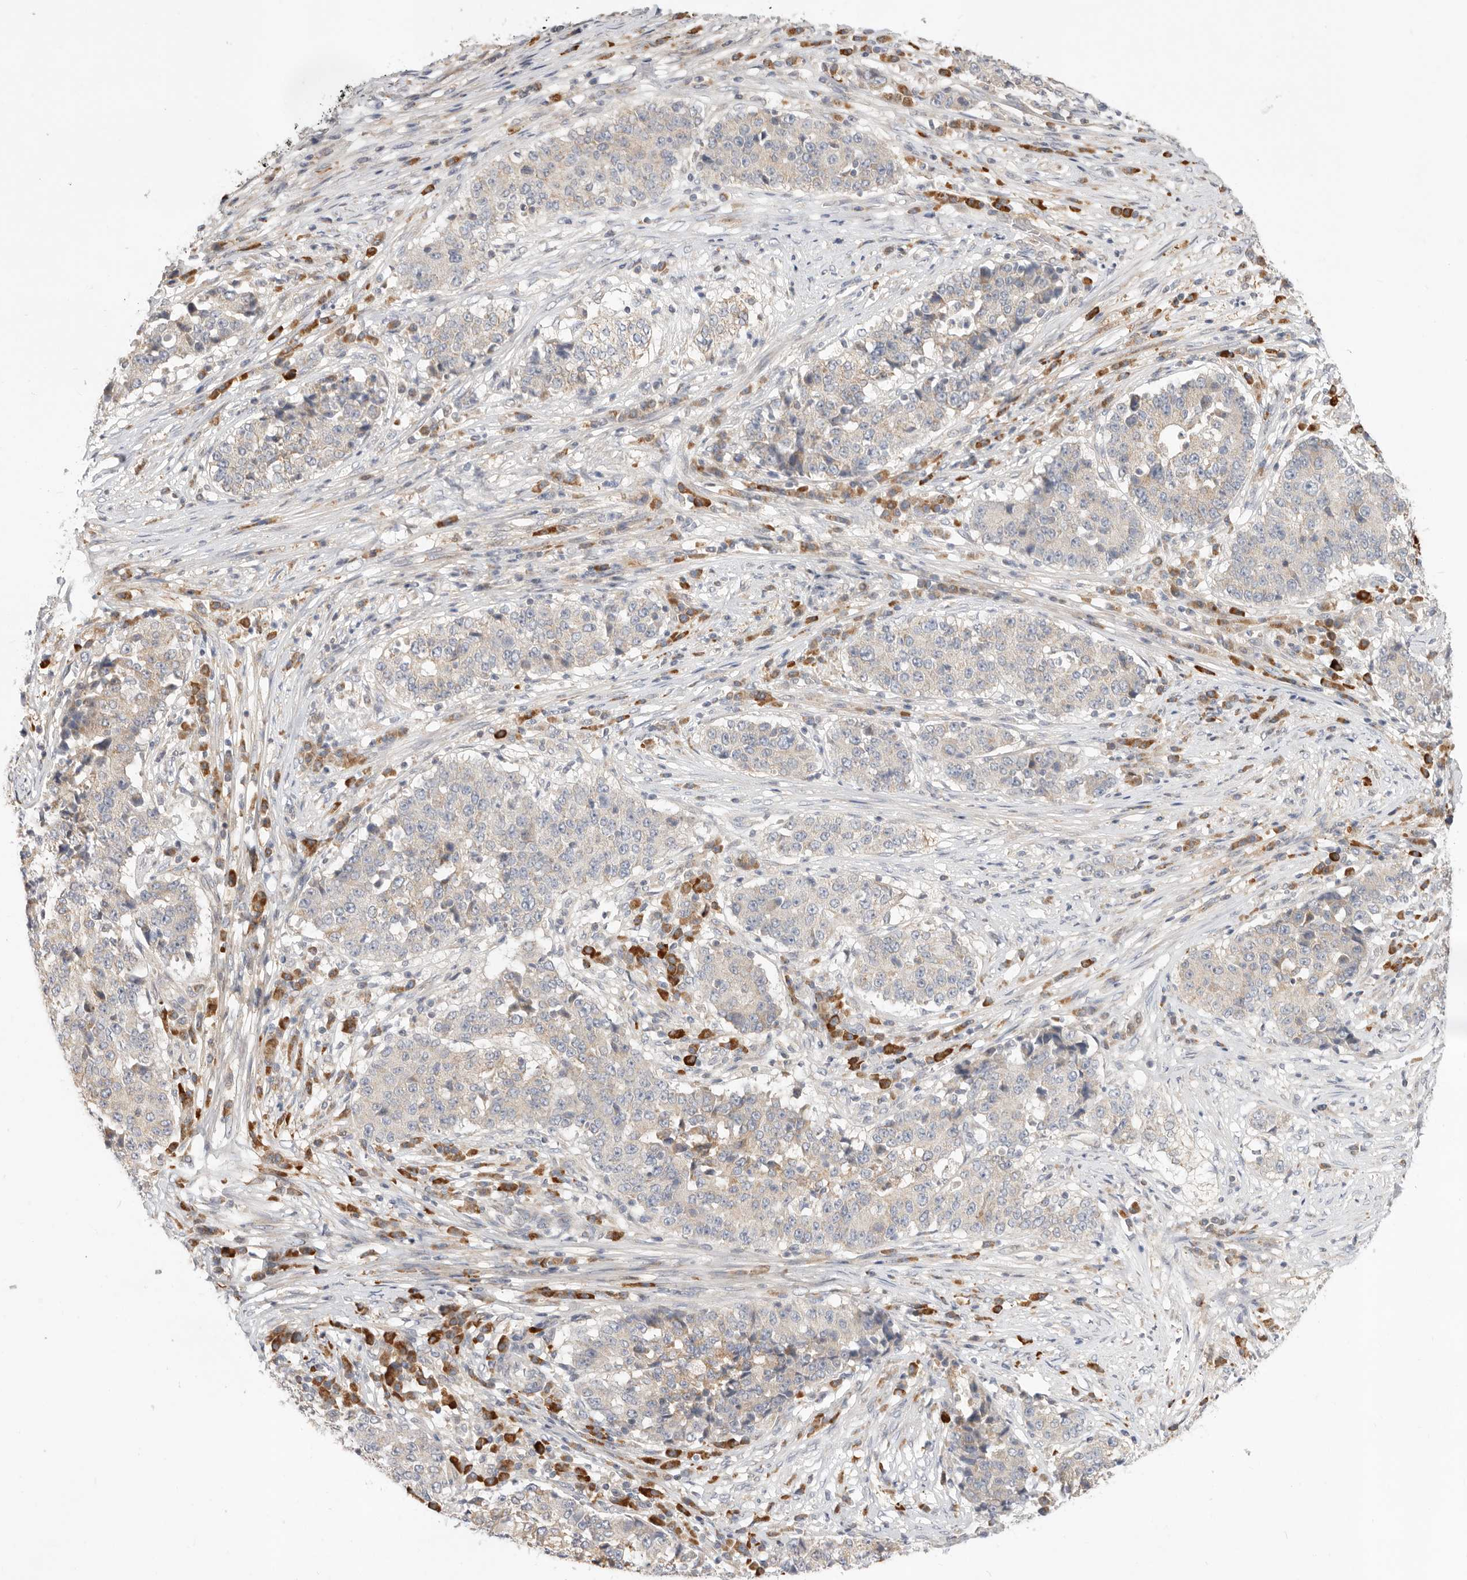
{"staining": {"intensity": "moderate", "quantity": "<25%", "location": "cytoplasmic/membranous"}, "tissue": "stomach cancer", "cell_type": "Tumor cells", "image_type": "cancer", "snomed": [{"axis": "morphology", "description": "Adenocarcinoma, NOS"}, {"axis": "topography", "description": "Stomach"}], "caption": "A low amount of moderate cytoplasmic/membranous staining is appreciated in about <25% of tumor cells in adenocarcinoma (stomach) tissue.", "gene": "USH1C", "patient": {"sex": "male", "age": 59}}